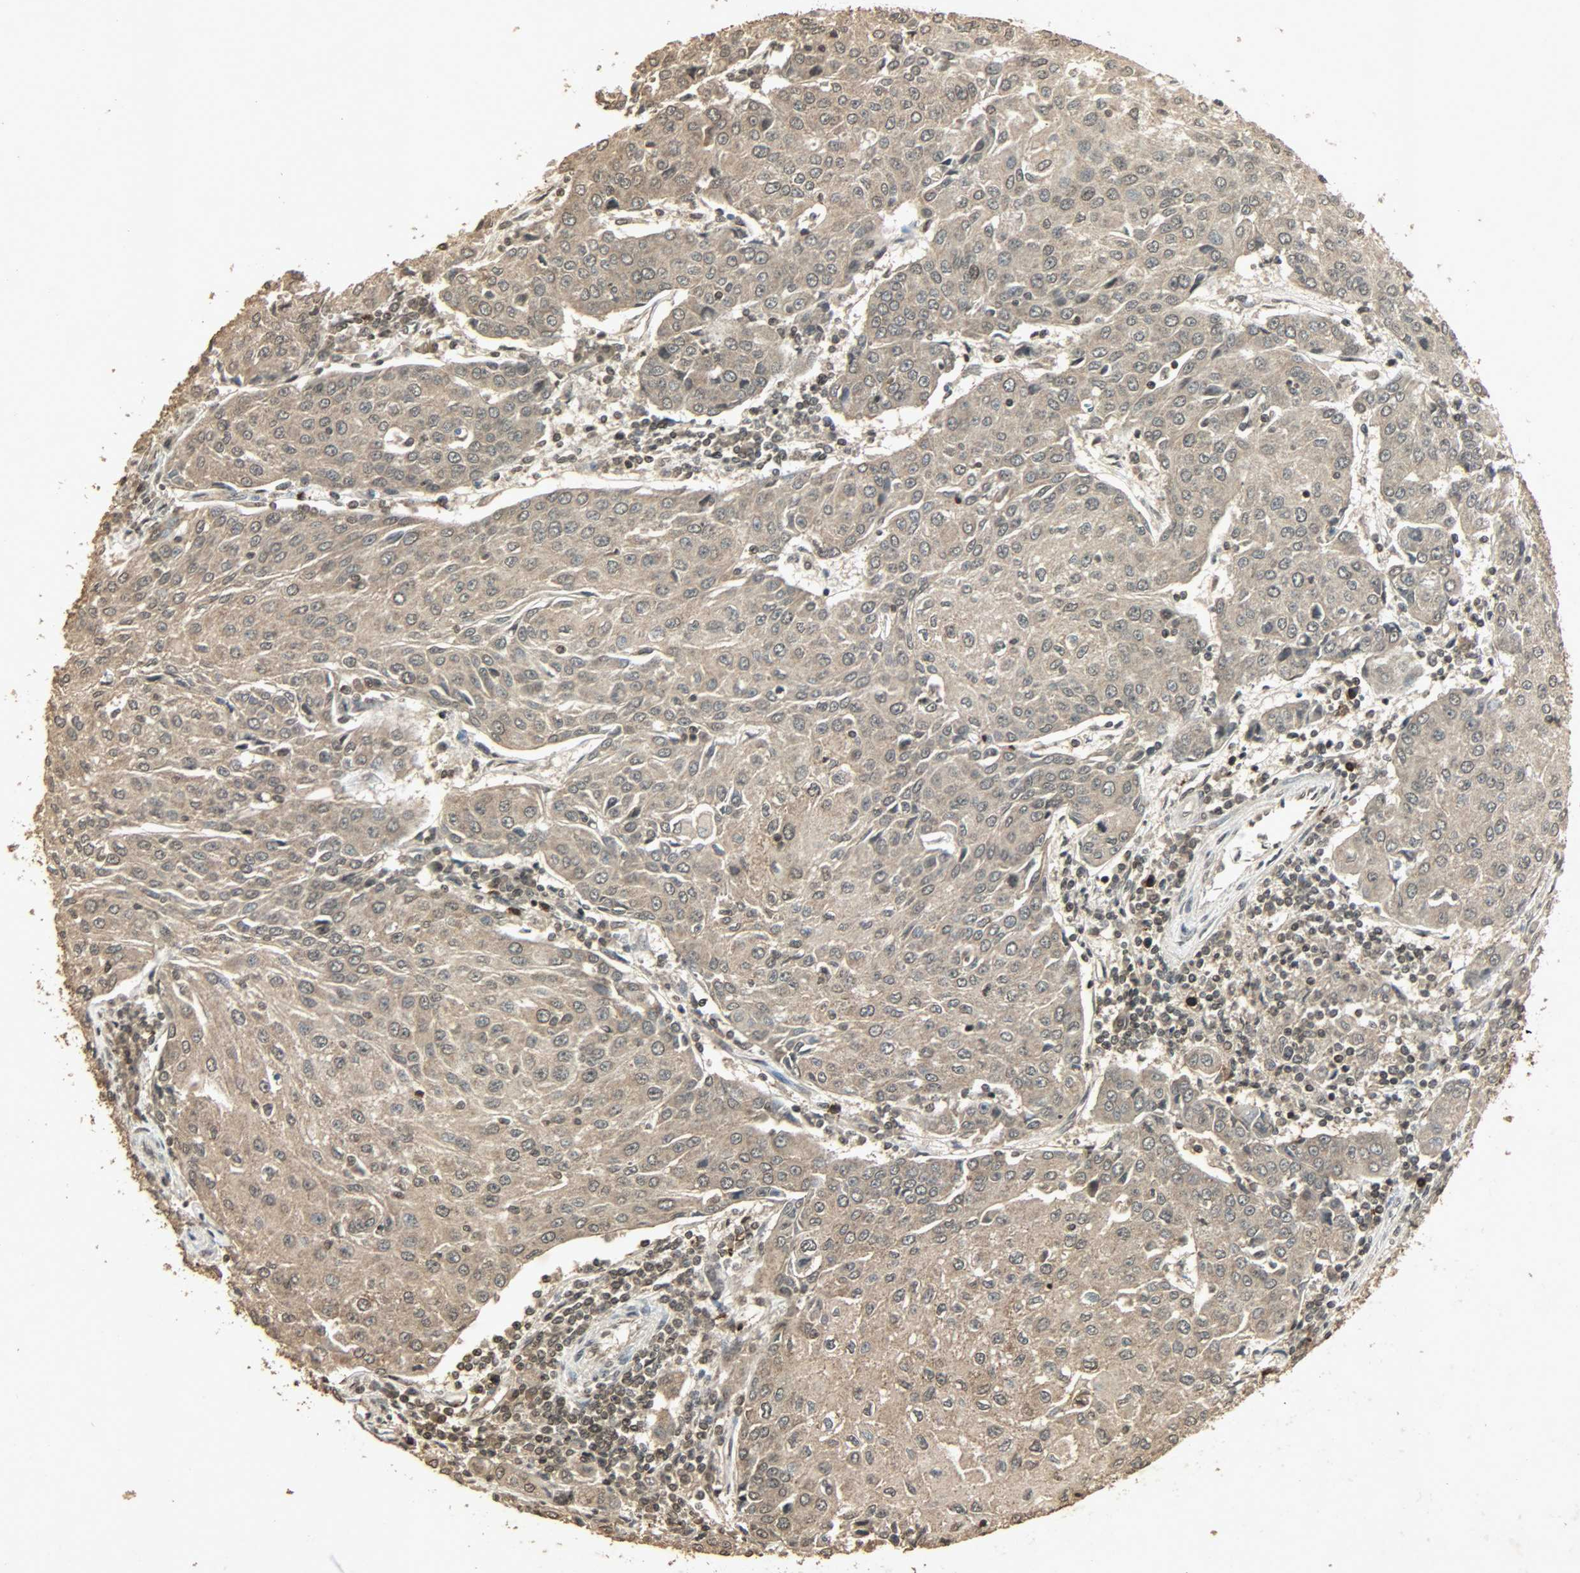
{"staining": {"intensity": "weak", "quantity": ">75%", "location": "cytoplasmic/membranous,nuclear"}, "tissue": "urothelial cancer", "cell_type": "Tumor cells", "image_type": "cancer", "snomed": [{"axis": "morphology", "description": "Urothelial carcinoma, High grade"}, {"axis": "topography", "description": "Urinary bladder"}], "caption": "Weak cytoplasmic/membranous and nuclear protein expression is identified in about >75% of tumor cells in urothelial cancer.", "gene": "PPP3R1", "patient": {"sex": "female", "age": 85}}